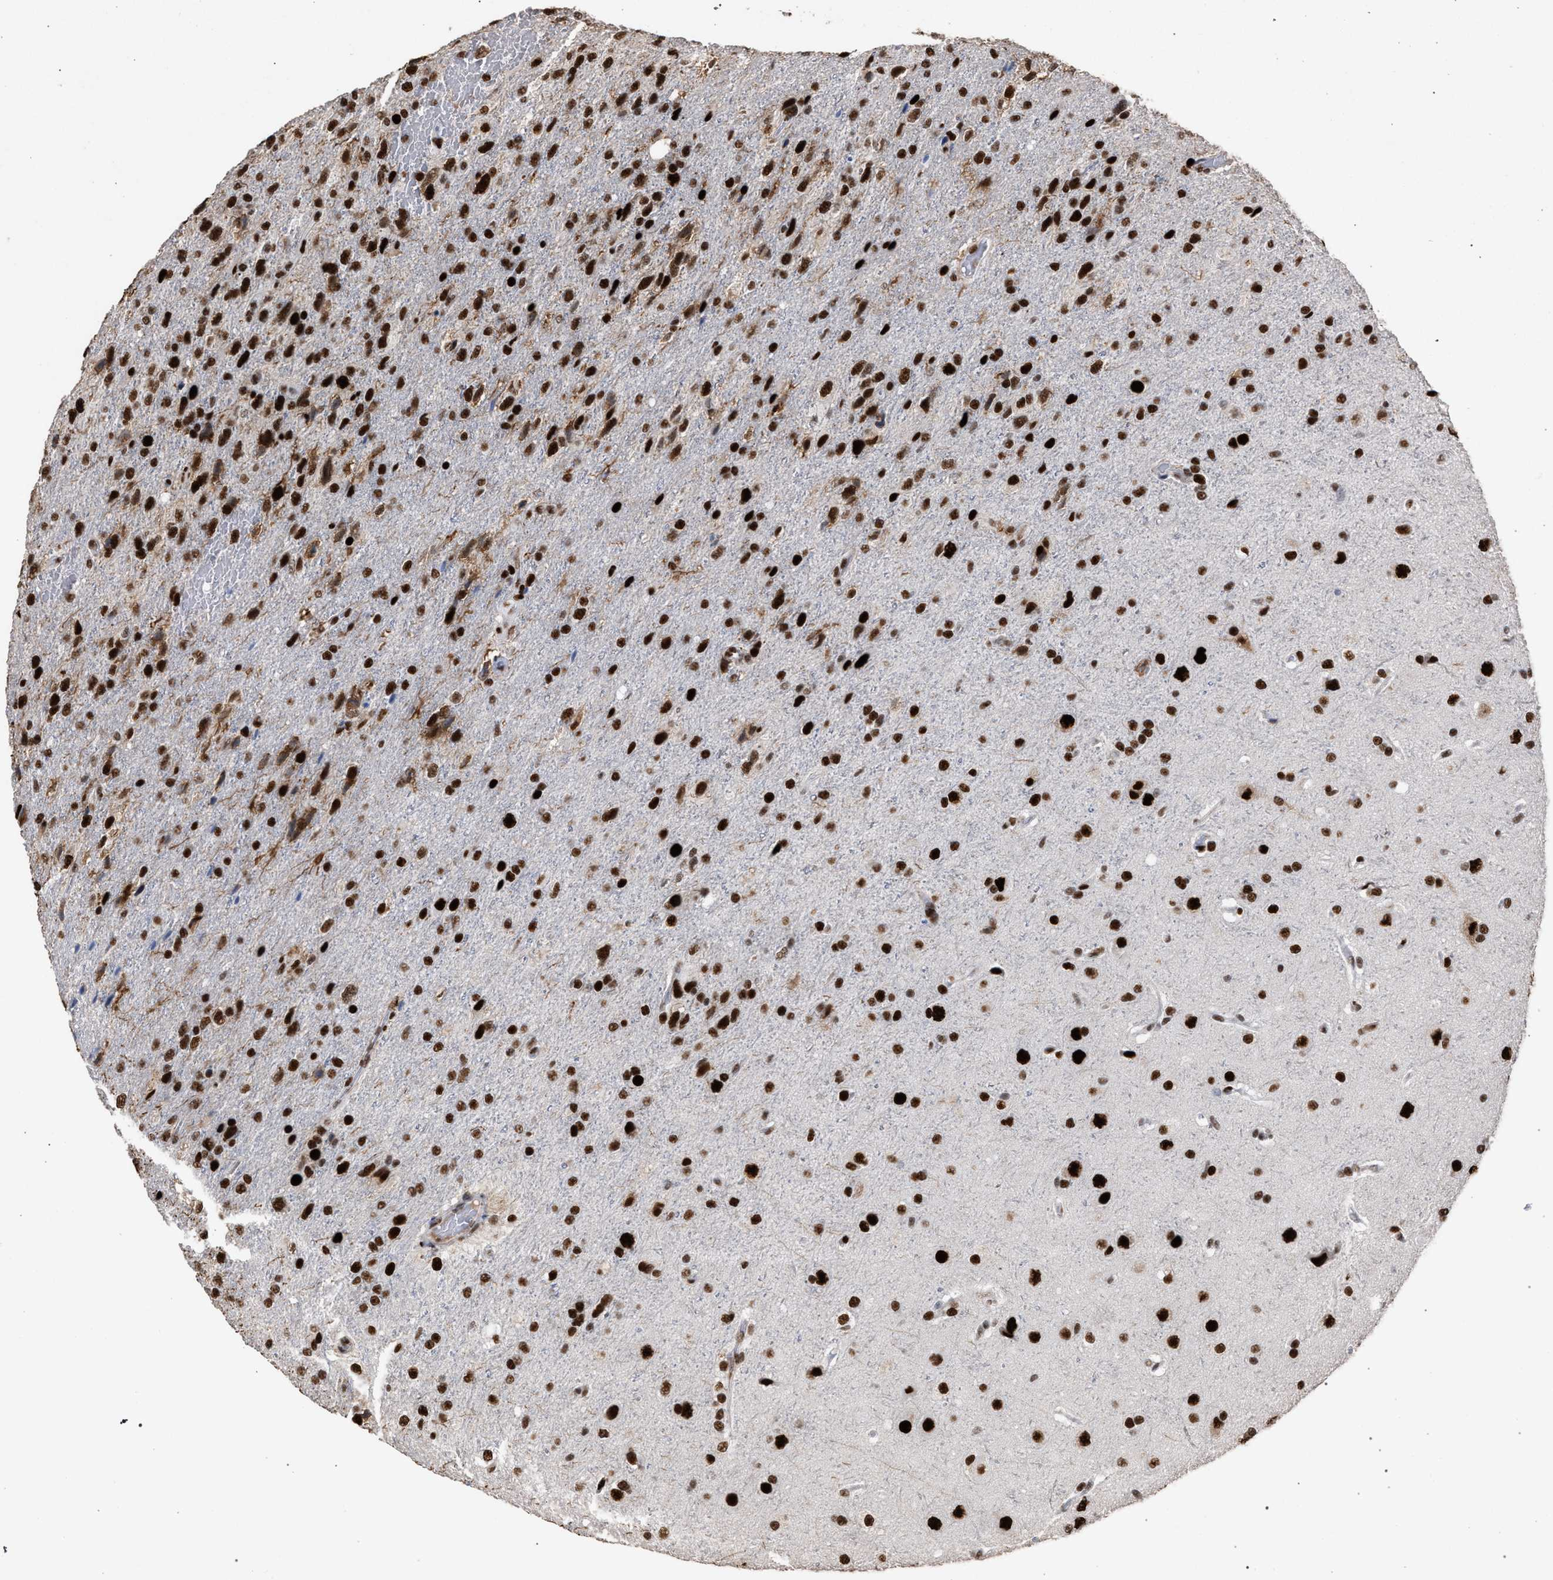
{"staining": {"intensity": "strong", "quantity": ">75%", "location": "nuclear"}, "tissue": "glioma", "cell_type": "Tumor cells", "image_type": "cancer", "snomed": [{"axis": "morphology", "description": "Glioma, malignant, High grade"}, {"axis": "topography", "description": "Brain"}], "caption": "A brown stain shows strong nuclear positivity of a protein in human glioma tumor cells.", "gene": "TP53BP1", "patient": {"sex": "female", "age": 58}}